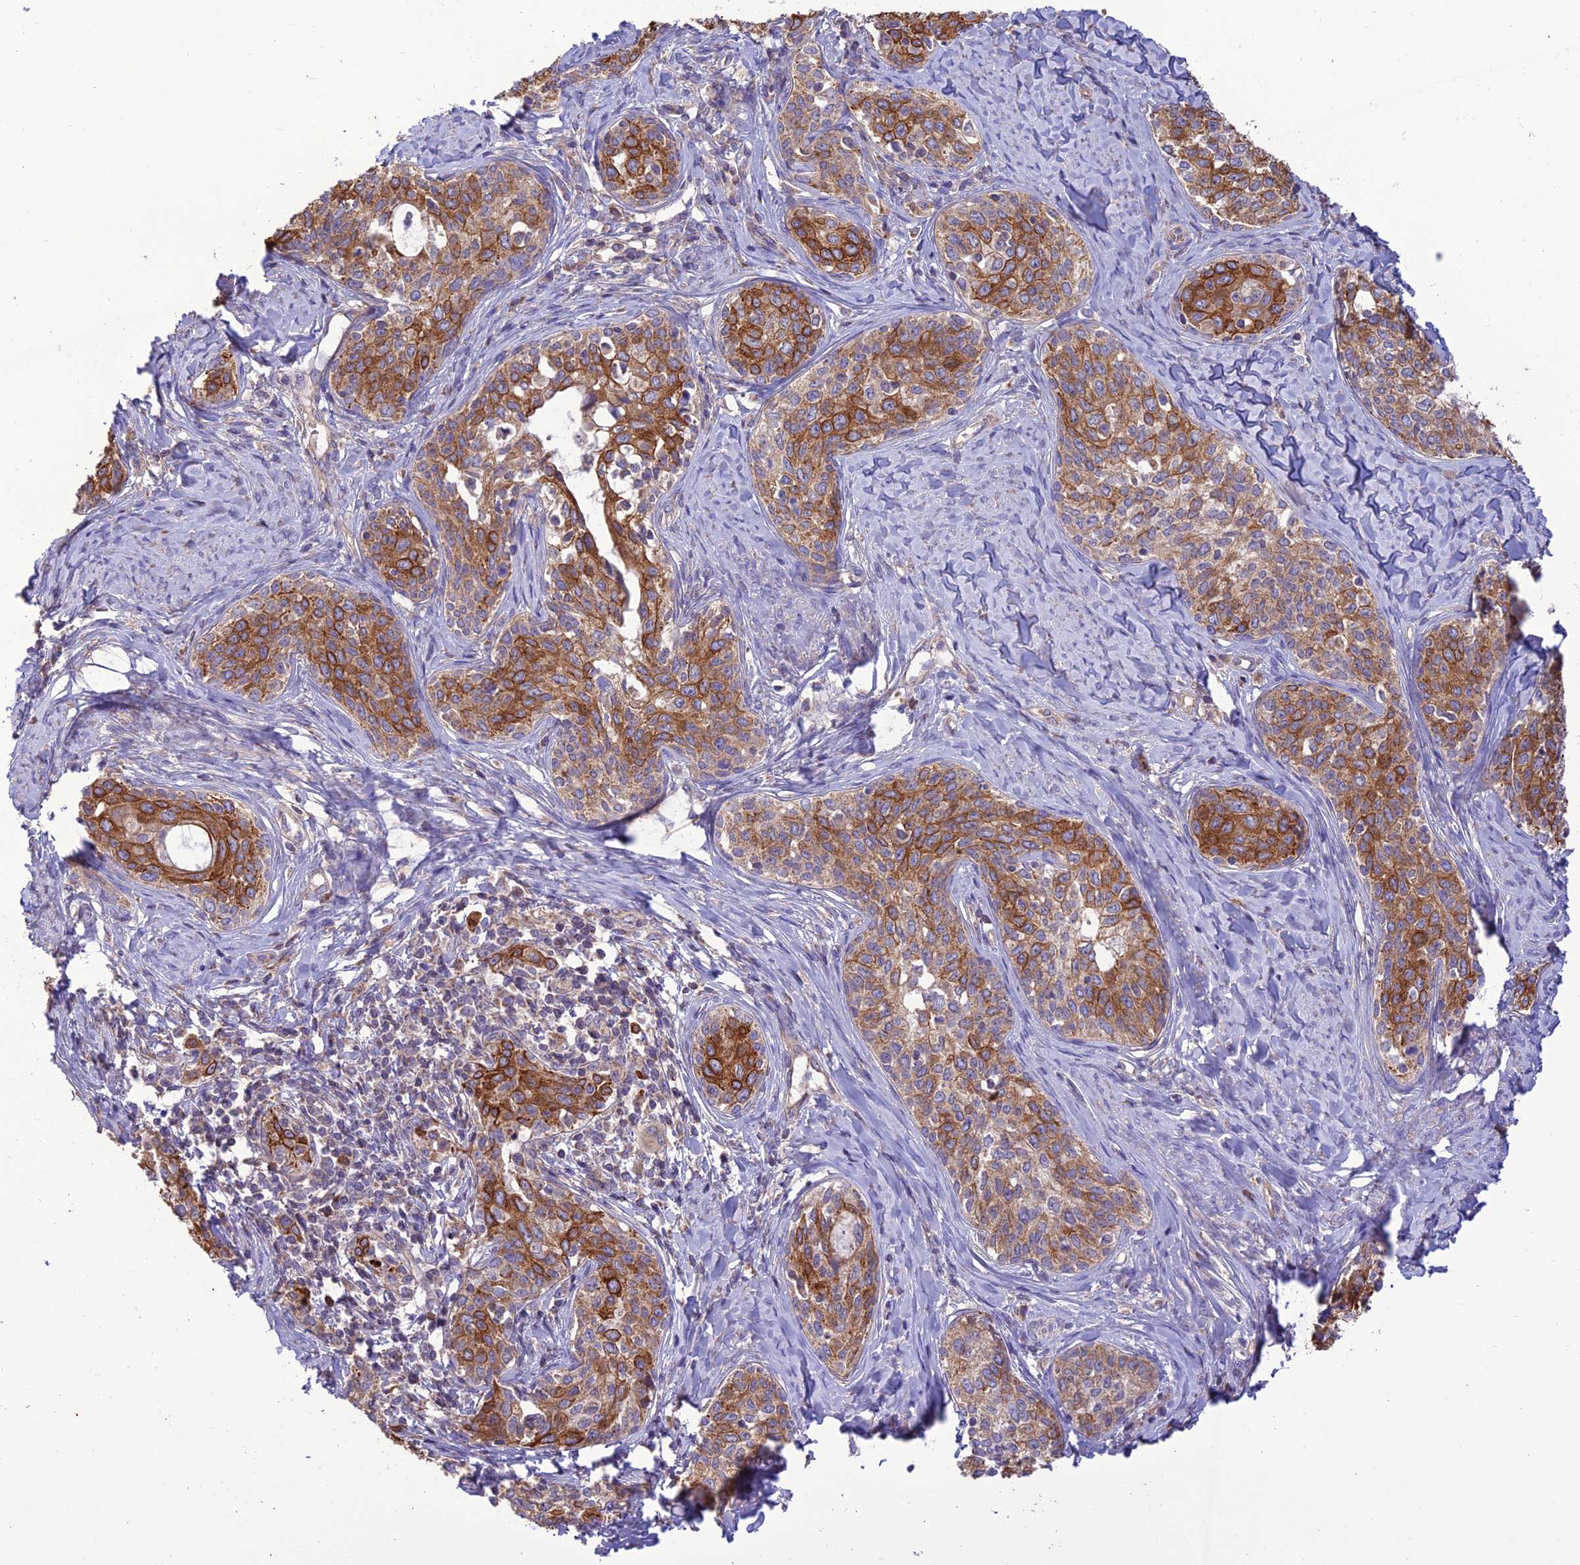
{"staining": {"intensity": "moderate", "quantity": ">75%", "location": "cytoplasmic/membranous"}, "tissue": "cervical cancer", "cell_type": "Tumor cells", "image_type": "cancer", "snomed": [{"axis": "morphology", "description": "Squamous cell carcinoma, NOS"}, {"axis": "morphology", "description": "Adenocarcinoma, NOS"}, {"axis": "topography", "description": "Cervix"}], "caption": "Immunohistochemistry (IHC) image of human cervical cancer (squamous cell carcinoma) stained for a protein (brown), which demonstrates medium levels of moderate cytoplasmic/membranous staining in approximately >75% of tumor cells.", "gene": "NDUFAF1", "patient": {"sex": "female", "age": 52}}